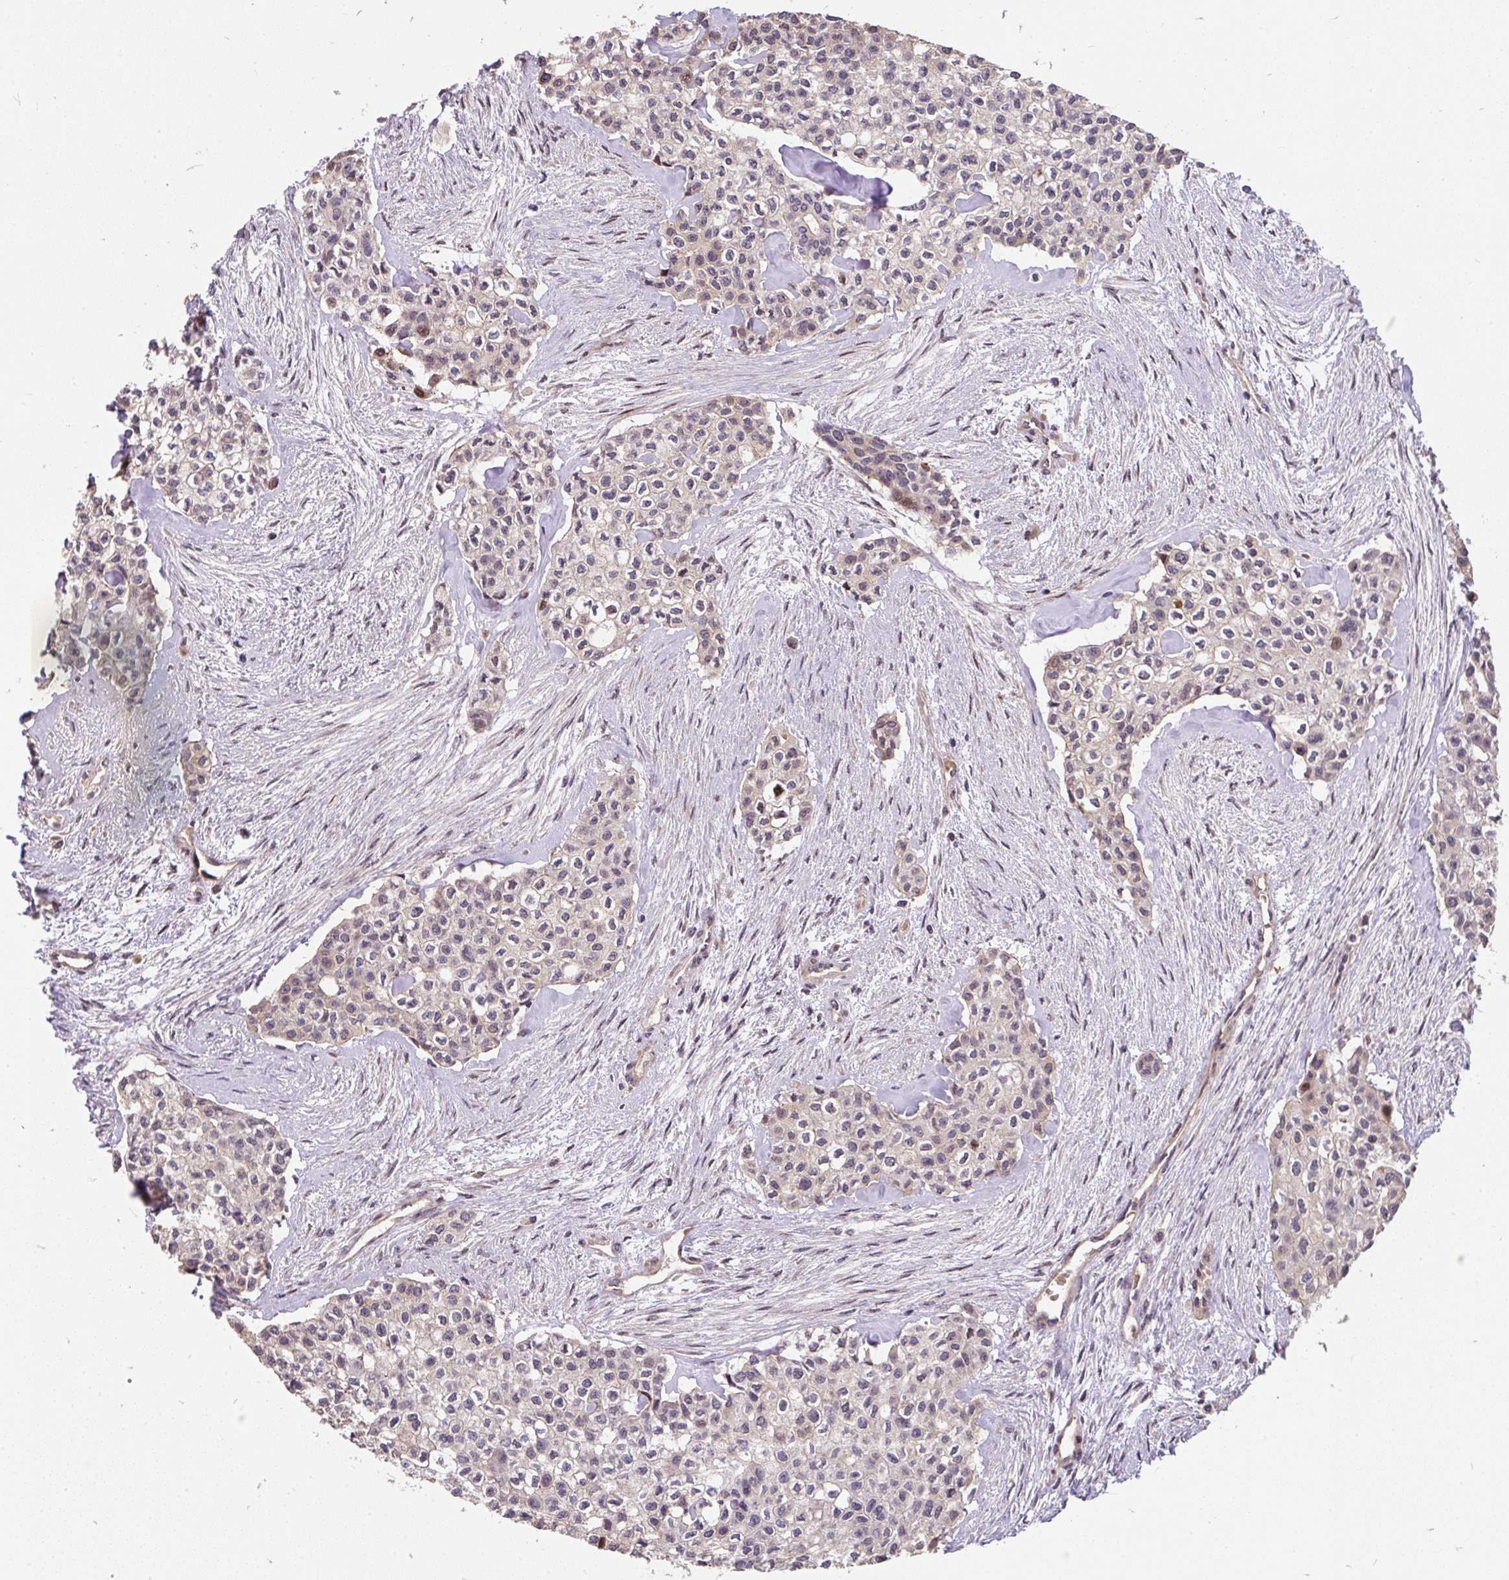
{"staining": {"intensity": "weak", "quantity": "<25%", "location": "cytoplasmic/membranous"}, "tissue": "head and neck cancer", "cell_type": "Tumor cells", "image_type": "cancer", "snomed": [{"axis": "morphology", "description": "Adenocarcinoma, NOS"}, {"axis": "topography", "description": "Head-Neck"}], "caption": "Immunohistochemistry (IHC) photomicrograph of neoplastic tissue: human head and neck cancer stained with DAB (3,3'-diaminobenzidine) demonstrates no significant protein positivity in tumor cells. (DAB immunohistochemistry (IHC) visualized using brightfield microscopy, high magnification).", "gene": "PUS7L", "patient": {"sex": "male", "age": 81}}